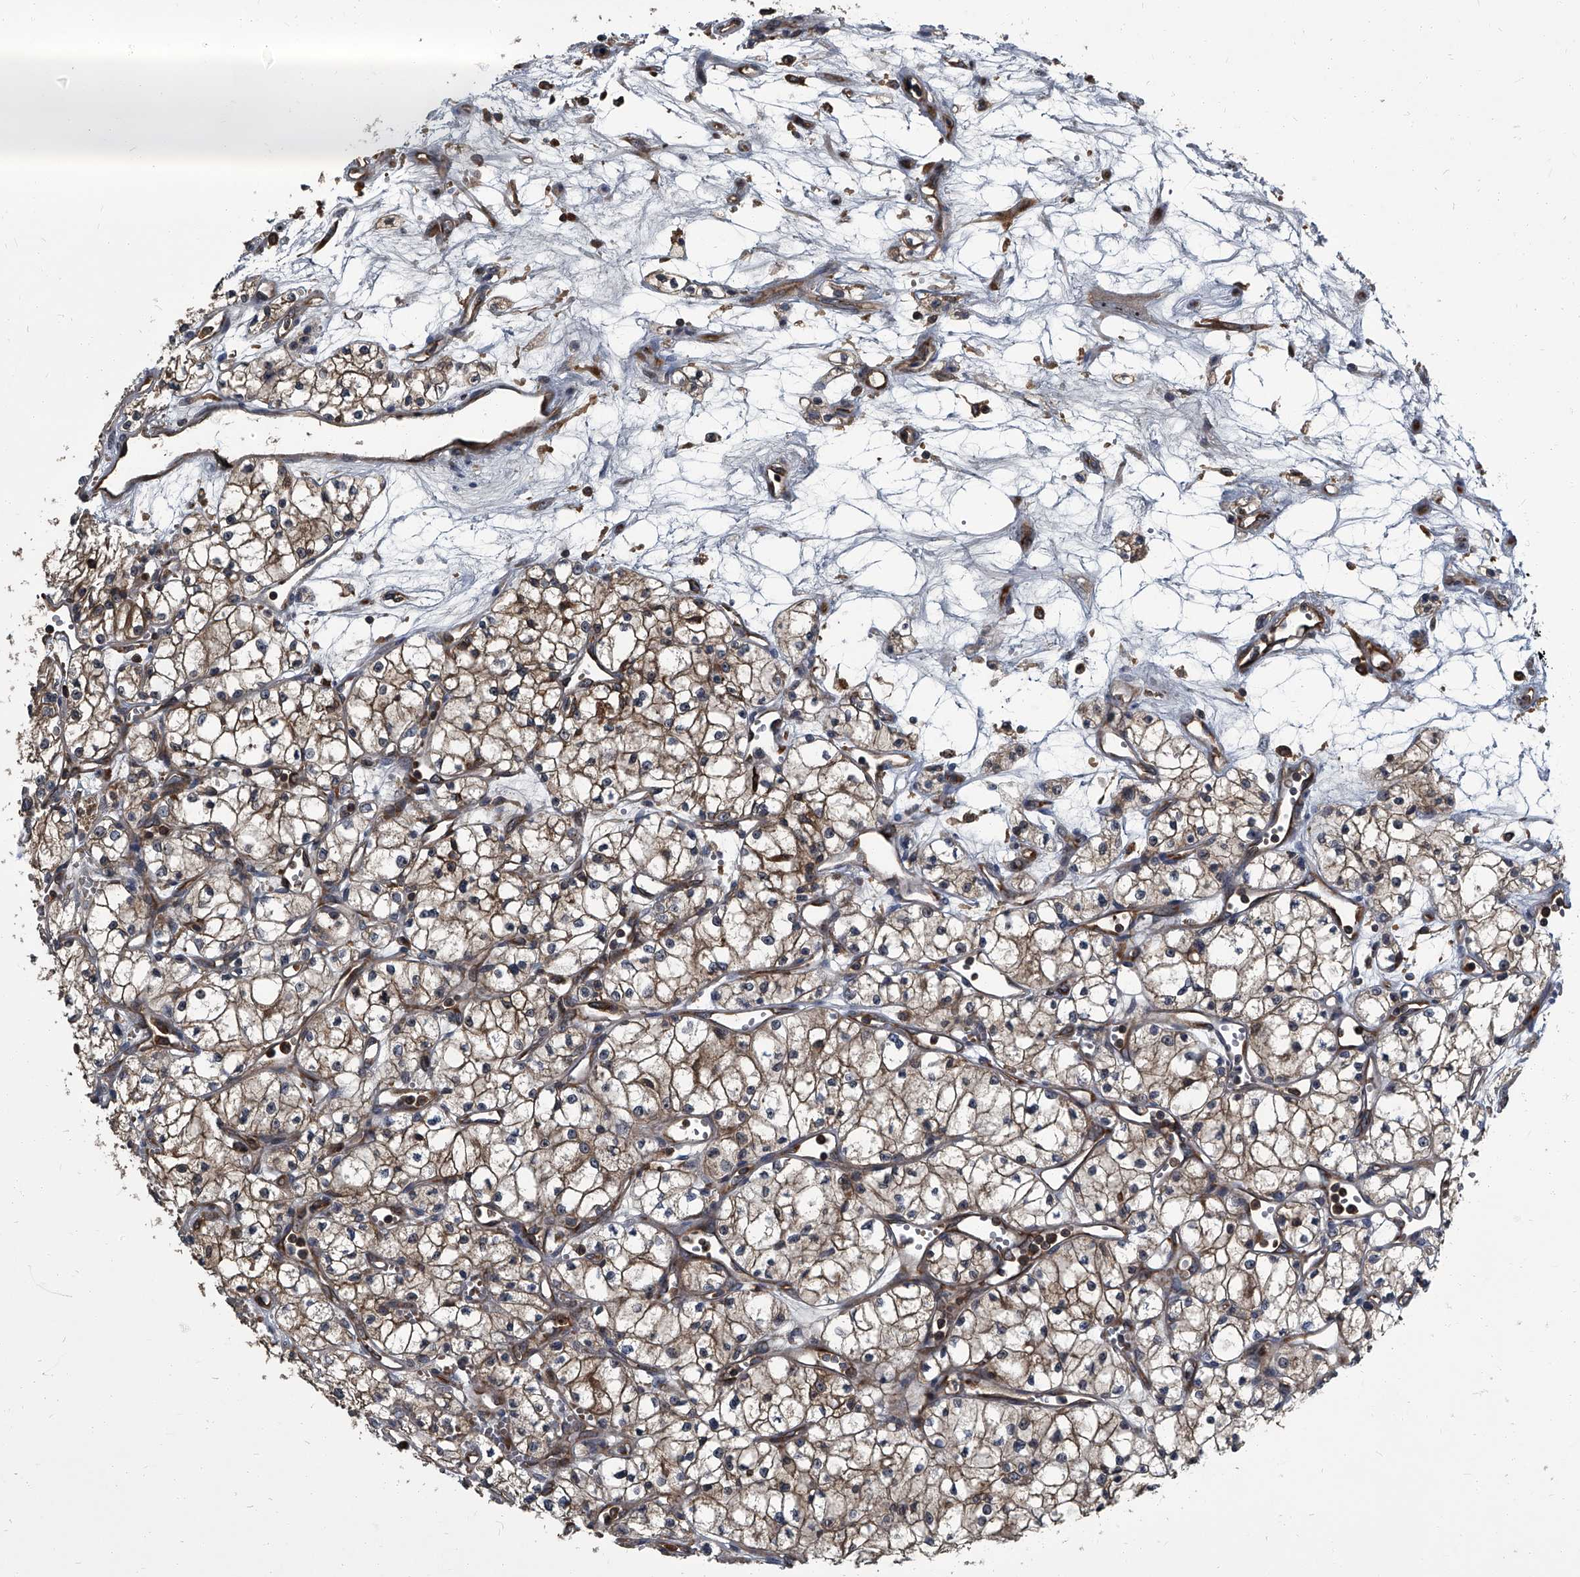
{"staining": {"intensity": "weak", "quantity": ">75%", "location": "cytoplasmic/membranous"}, "tissue": "renal cancer", "cell_type": "Tumor cells", "image_type": "cancer", "snomed": [{"axis": "morphology", "description": "Adenocarcinoma, NOS"}, {"axis": "topography", "description": "Kidney"}], "caption": "Immunohistochemical staining of human renal adenocarcinoma exhibits low levels of weak cytoplasmic/membranous protein staining in approximately >75% of tumor cells.", "gene": "CDV3", "patient": {"sex": "male", "age": 59}}